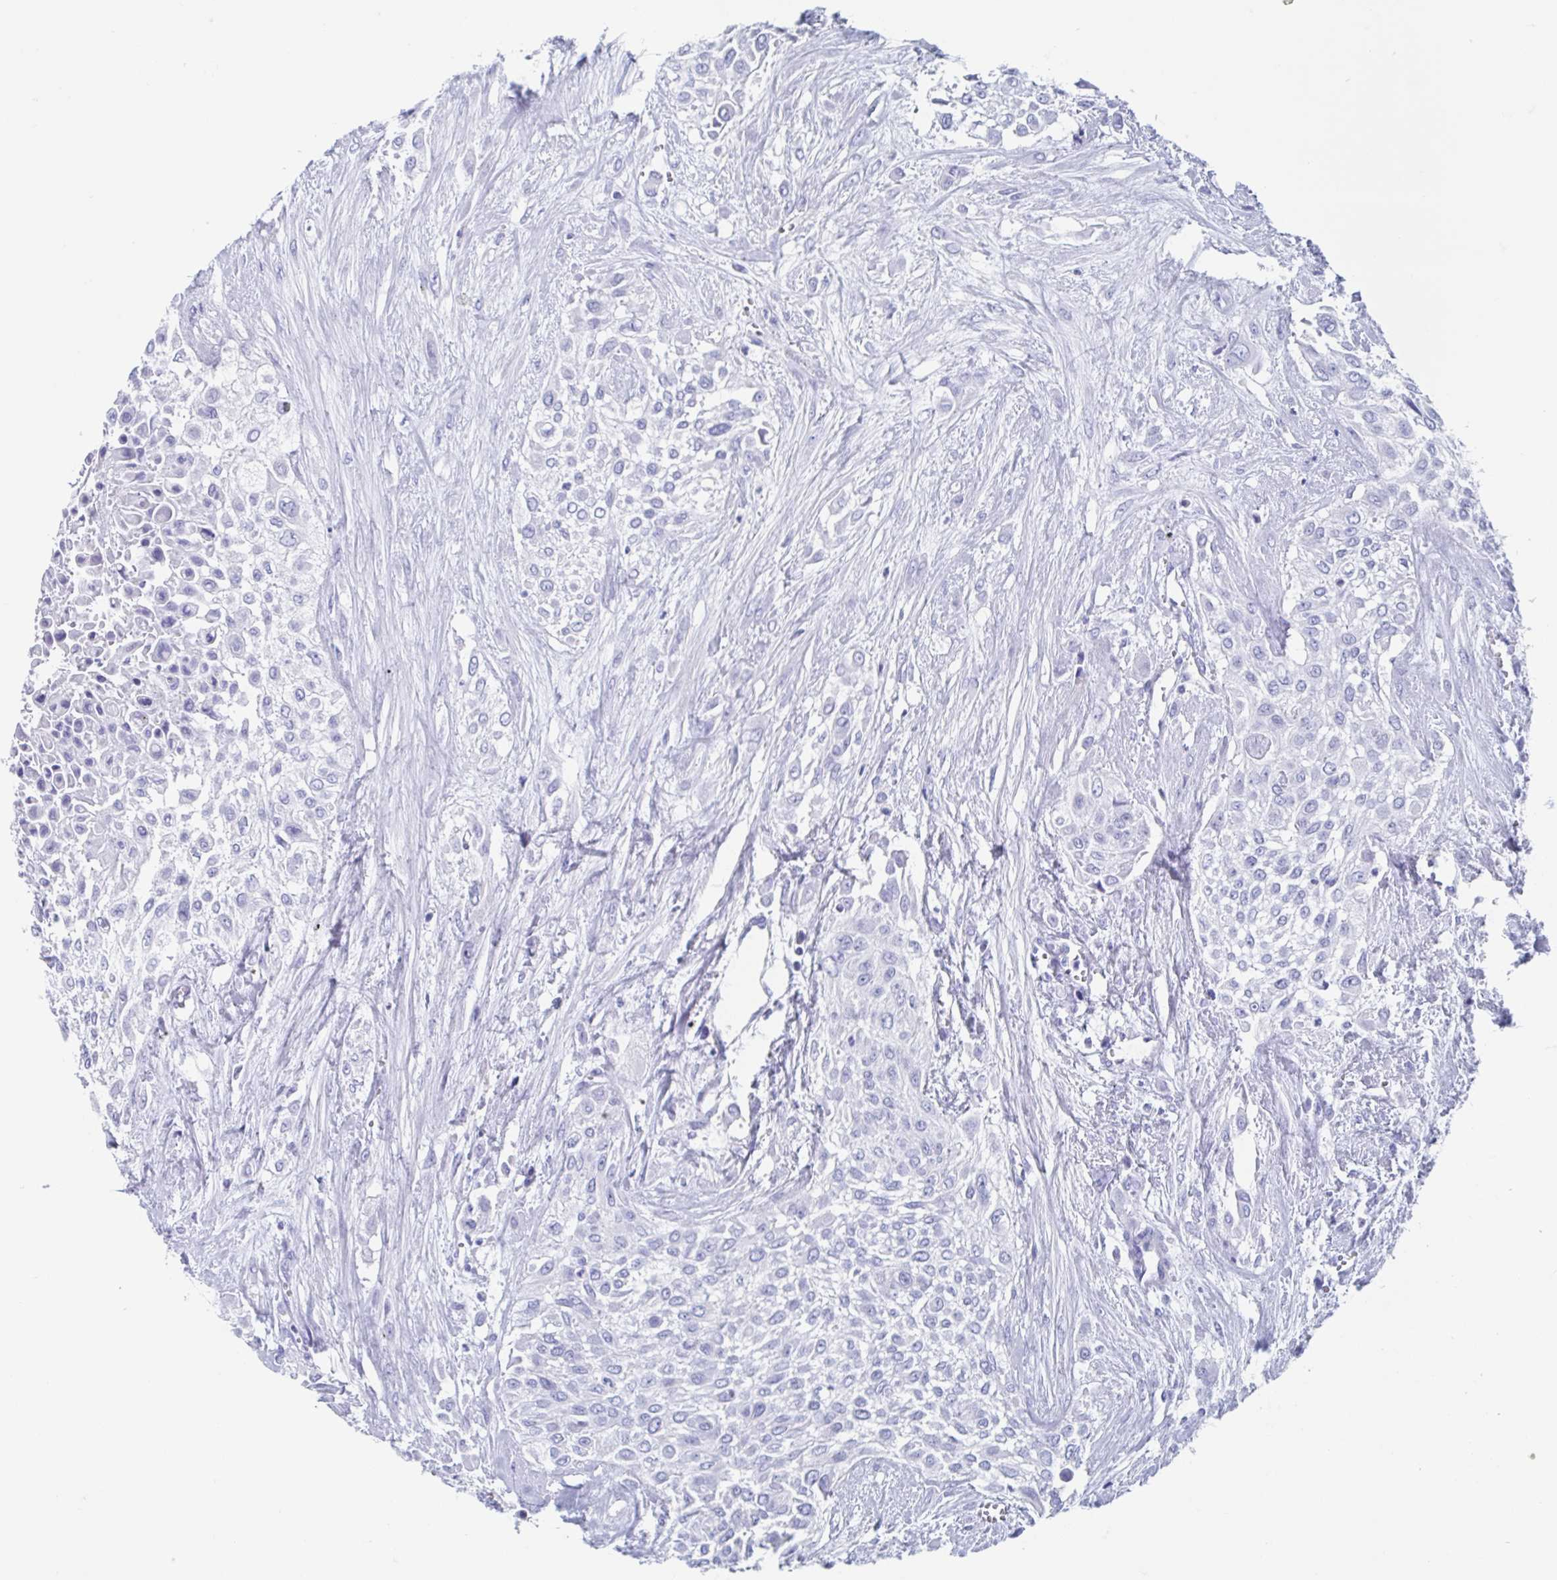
{"staining": {"intensity": "negative", "quantity": "none", "location": "none"}, "tissue": "urothelial cancer", "cell_type": "Tumor cells", "image_type": "cancer", "snomed": [{"axis": "morphology", "description": "Urothelial carcinoma, High grade"}, {"axis": "topography", "description": "Urinary bladder"}], "caption": "High magnification brightfield microscopy of urothelial cancer stained with DAB (brown) and counterstained with hematoxylin (blue): tumor cells show no significant expression.", "gene": "SHCBP1L", "patient": {"sex": "male", "age": 57}}